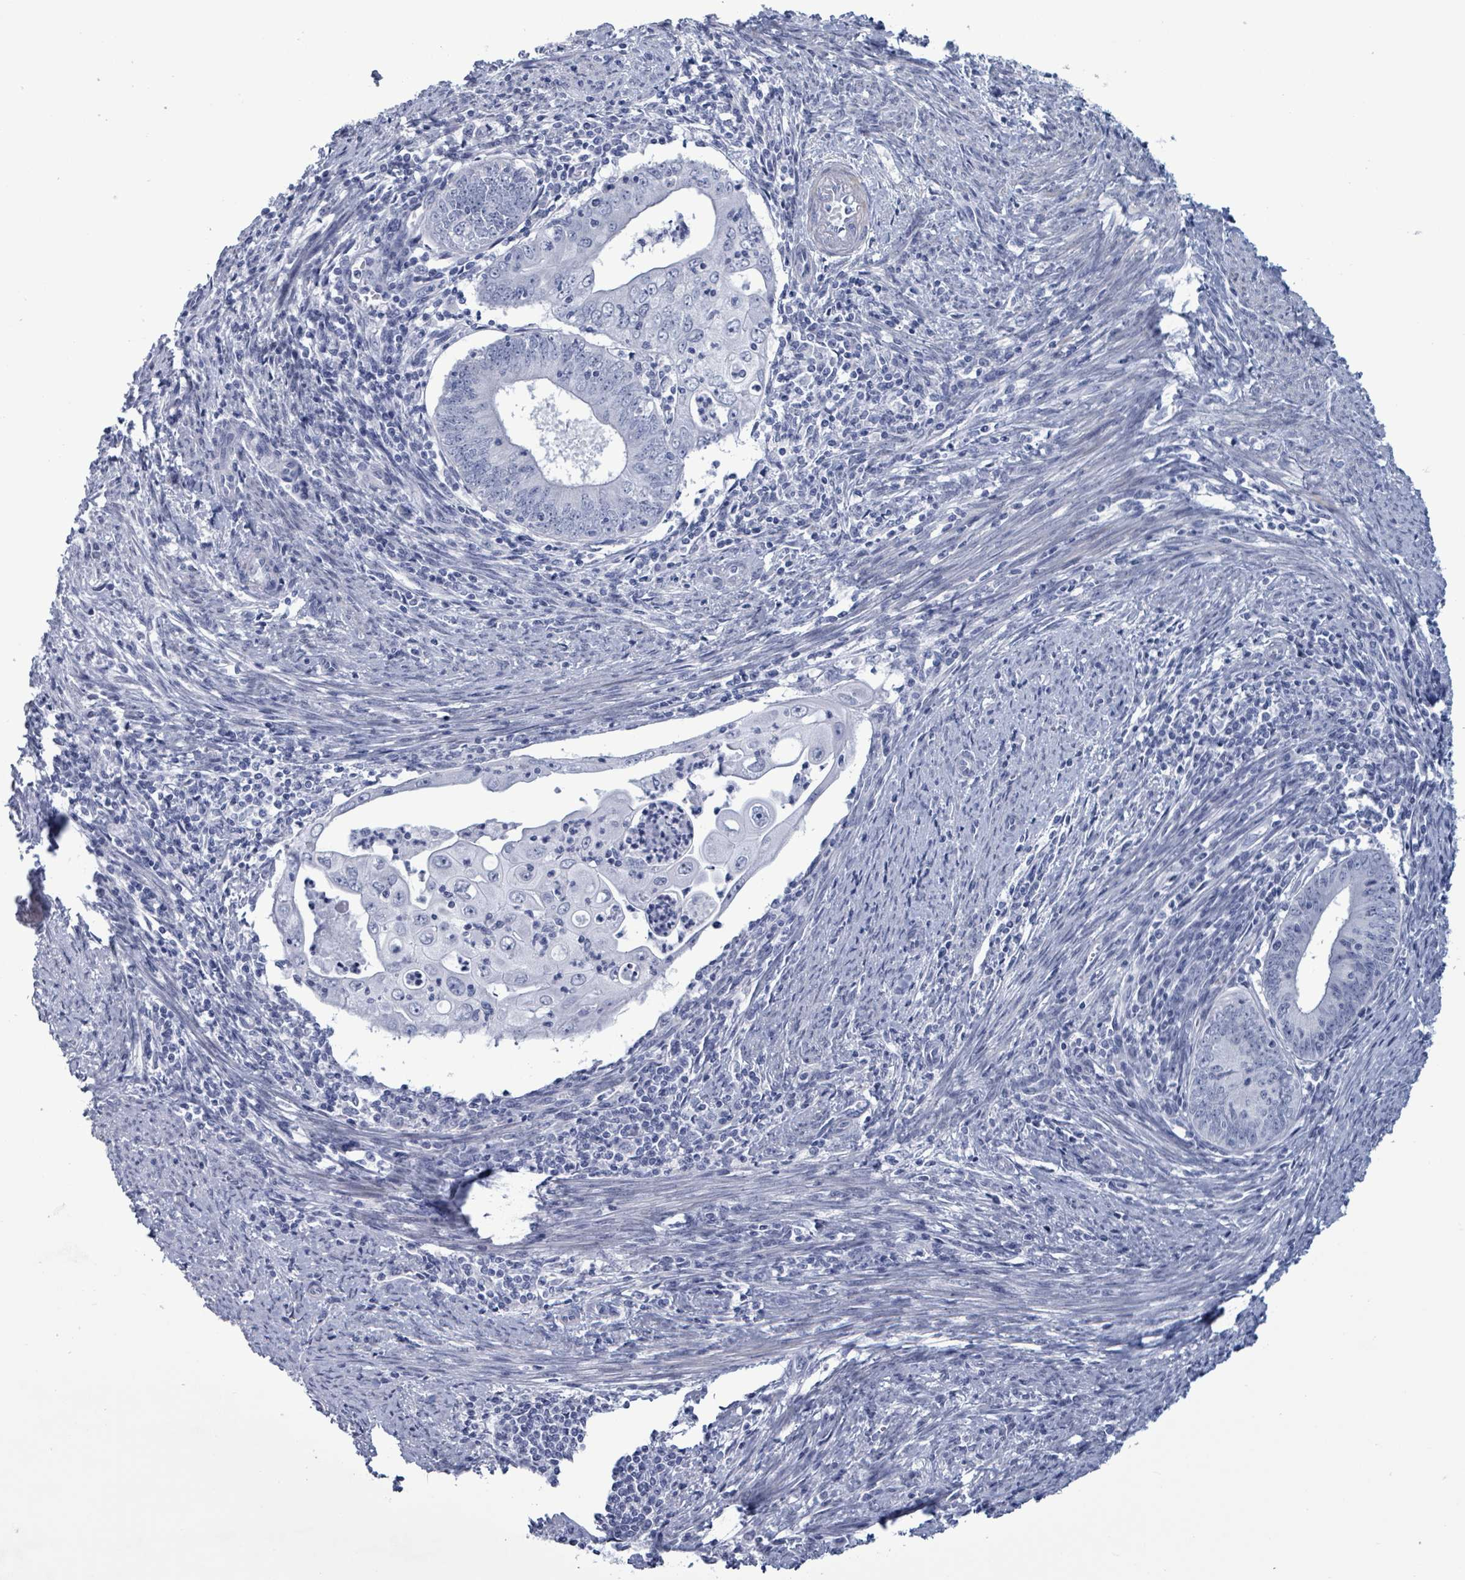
{"staining": {"intensity": "negative", "quantity": "none", "location": "none"}, "tissue": "endometrial cancer", "cell_type": "Tumor cells", "image_type": "cancer", "snomed": [{"axis": "morphology", "description": "Adenocarcinoma, NOS"}, {"axis": "topography", "description": "Endometrium"}], "caption": "DAB (3,3'-diaminobenzidine) immunohistochemical staining of human endometrial adenocarcinoma displays no significant positivity in tumor cells. (DAB immunohistochemistry, high magnification).", "gene": "ZNF771", "patient": {"sex": "female", "age": 60}}